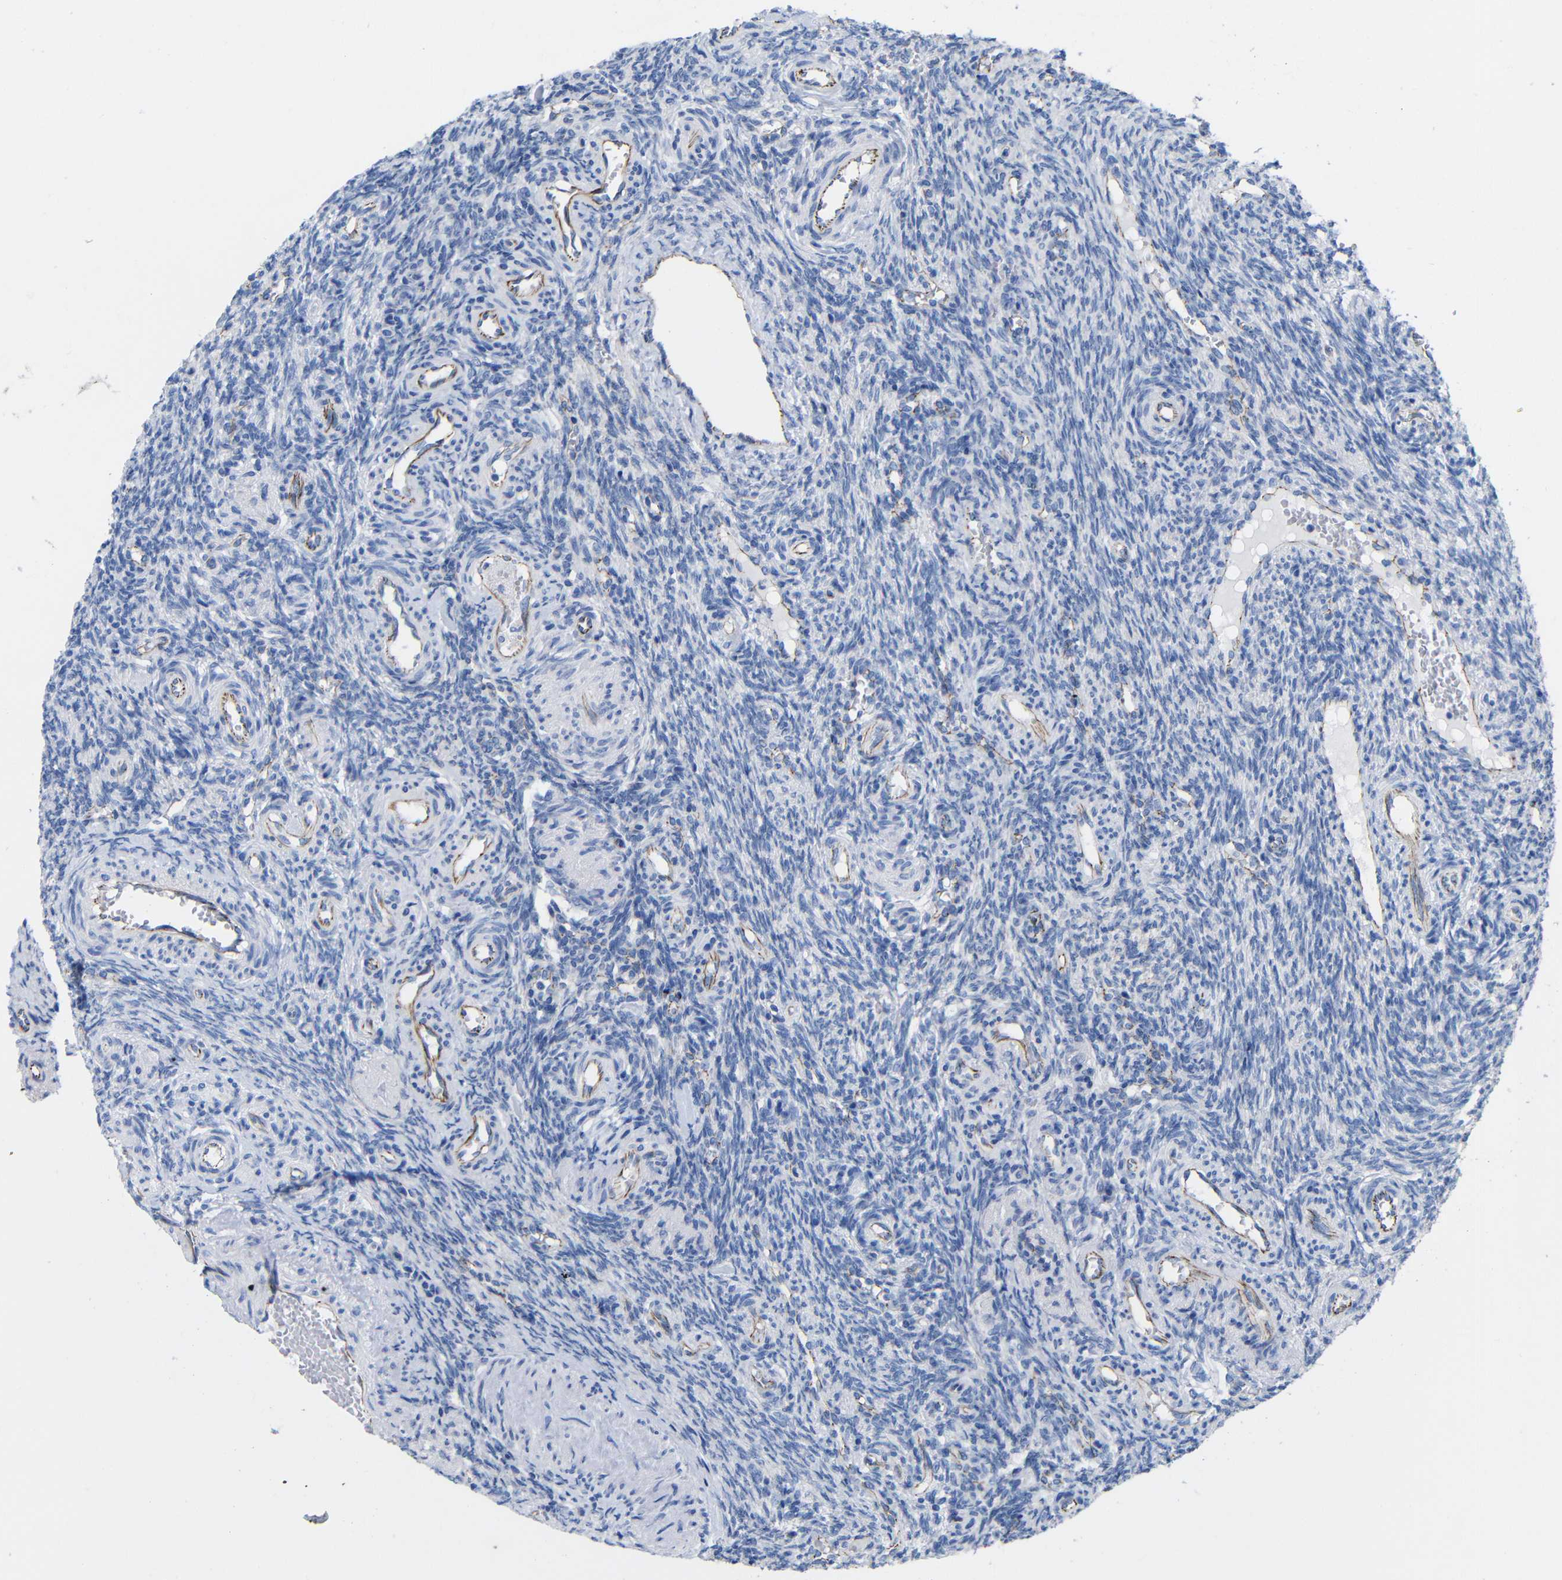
{"staining": {"intensity": "negative", "quantity": "none", "location": "none"}, "tissue": "ovary", "cell_type": "Ovarian stroma cells", "image_type": "normal", "snomed": [{"axis": "morphology", "description": "Normal tissue, NOS"}, {"axis": "topography", "description": "Ovary"}], "caption": "IHC photomicrograph of normal ovary: ovary stained with DAB demonstrates no significant protein positivity in ovarian stroma cells. (Brightfield microscopy of DAB IHC at high magnification).", "gene": "CGNL1", "patient": {"sex": "female", "age": 41}}